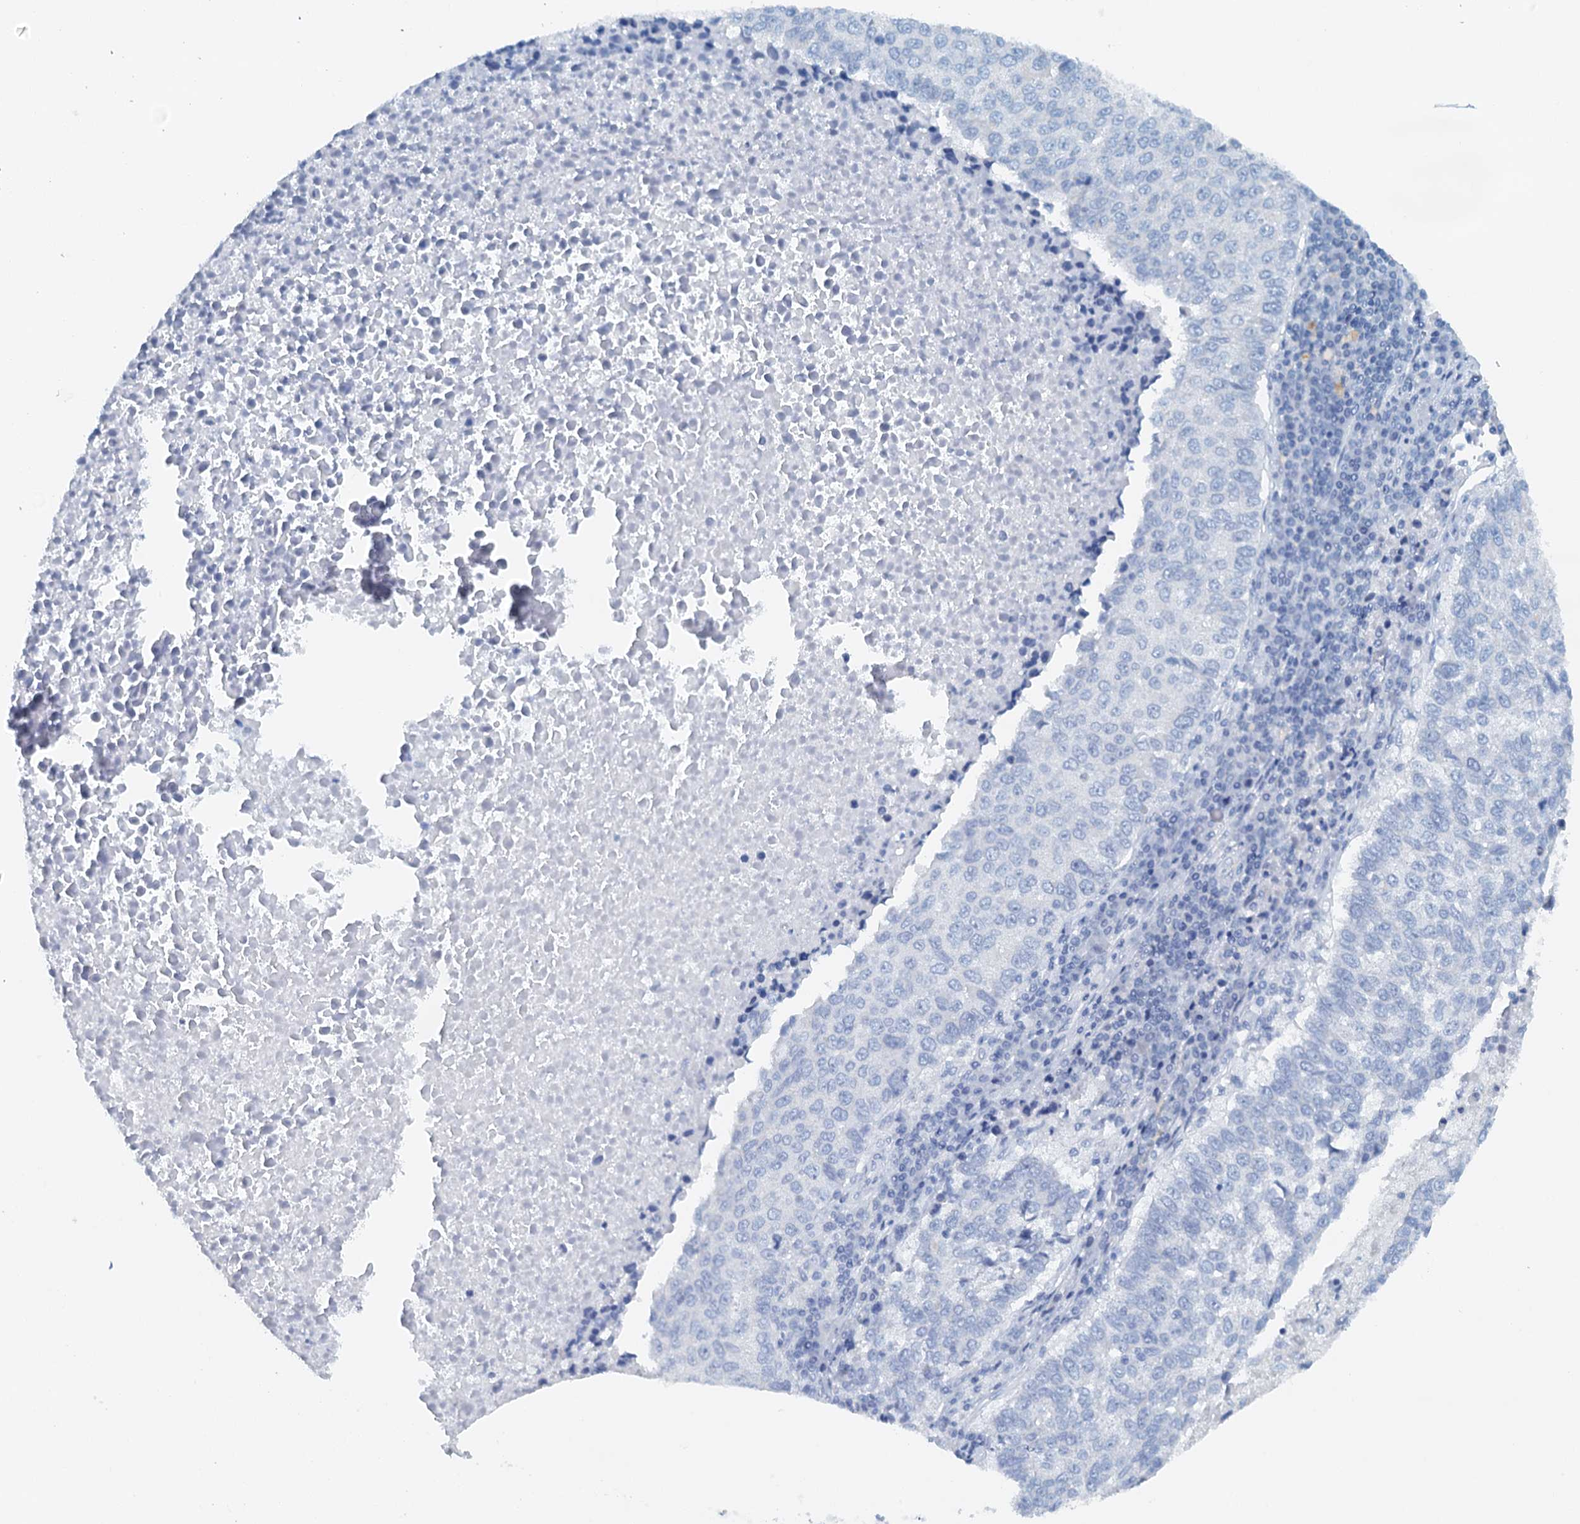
{"staining": {"intensity": "negative", "quantity": "none", "location": "none"}, "tissue": "lung cancer", "cell_type": "Tumor cells", "image_type": "cancer", "snomed": [{"axis": "morphology", "description": "Squamous cell carcinoma, NOS"}, {"axis": "topography", "description": "Lung"}], "caption": "DAB immunohistochemical staining of human lung squamous cell carcinoma reveals no significant positivity in tumor cells. (DAB (3,3'-diaminobenzidine) immunohistochemistry with hematoxylin counter stain).", "gene": "DTD1", "patient": {"sex": "male", "age": 73}}